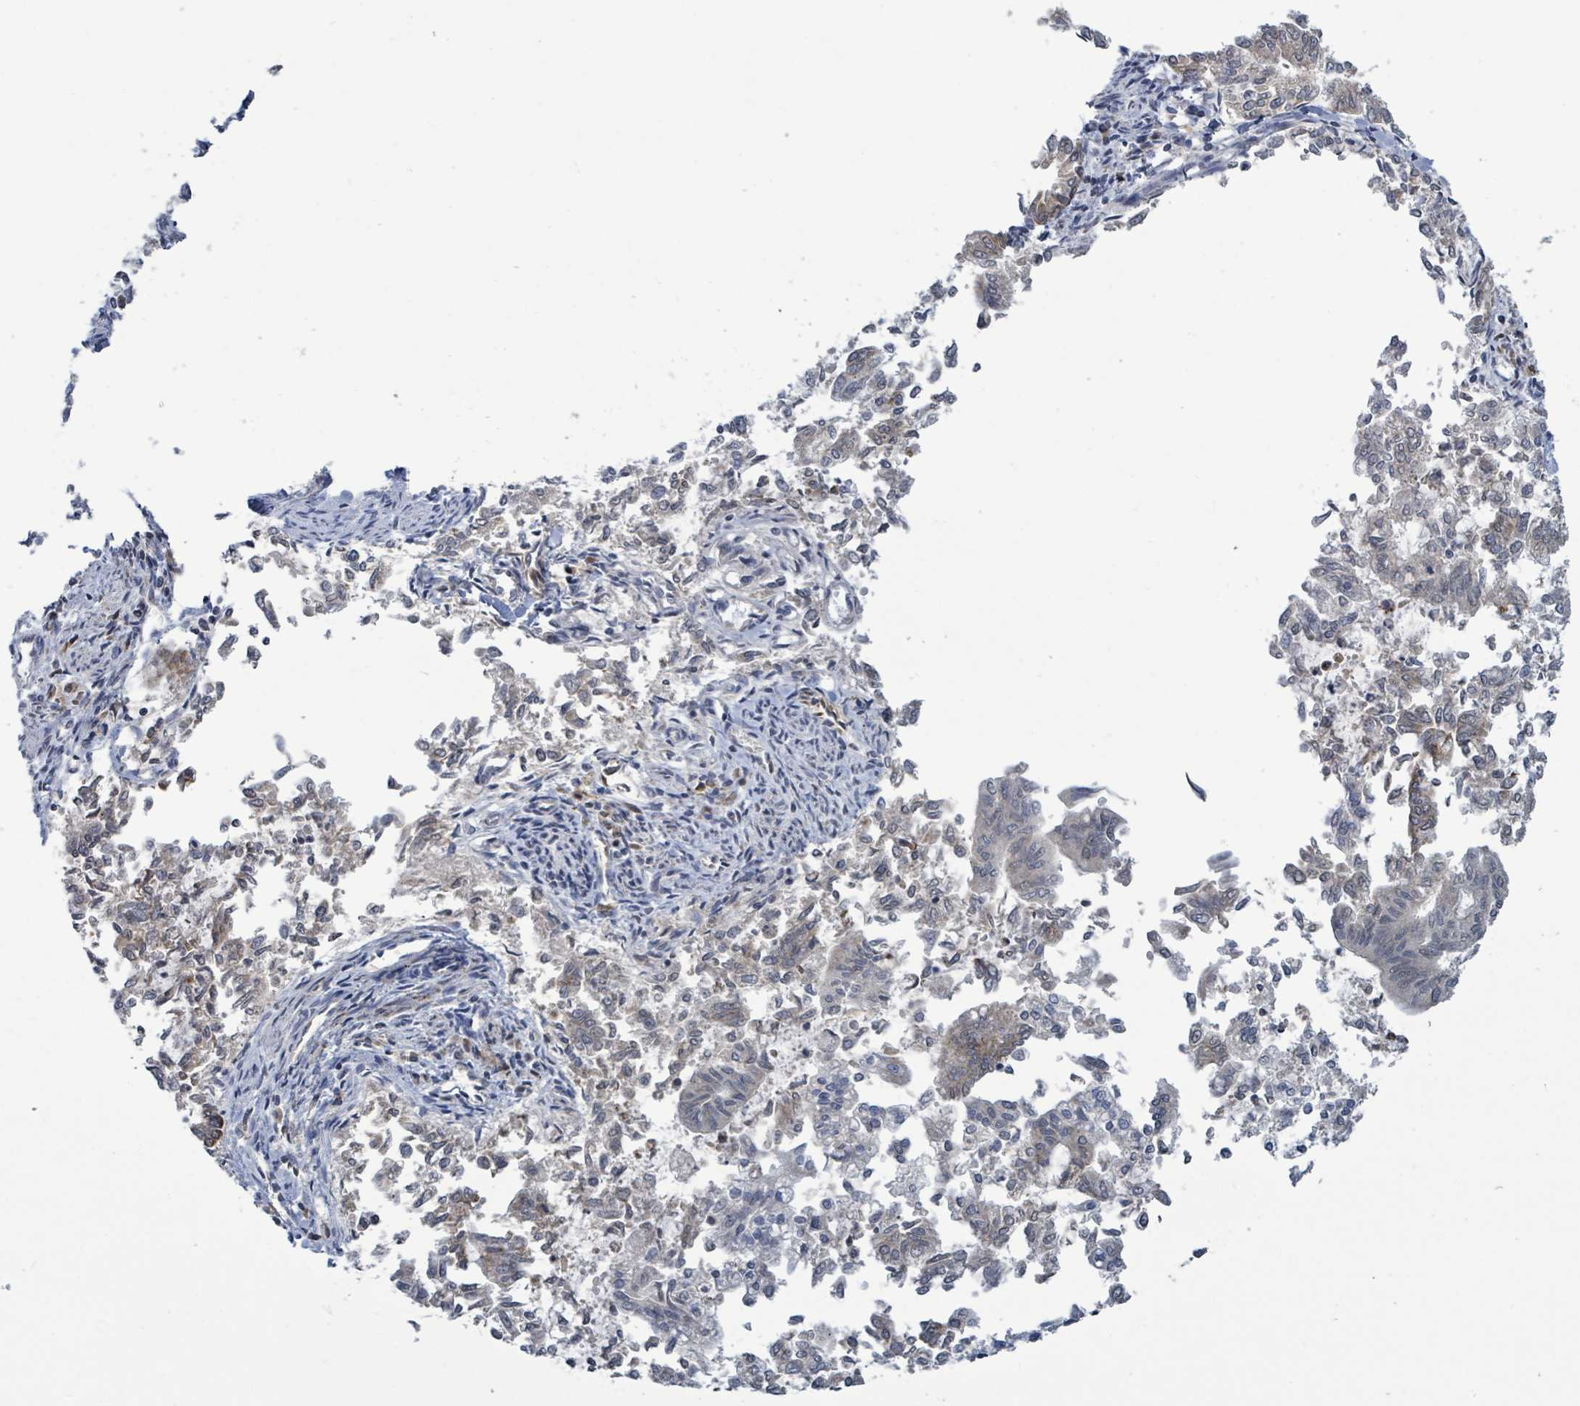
{"staining": {"intensity": "weak", "quantity": "25%-75%", "location": "cytoplasmic/membranous"}, "tissue": "endometrial cancer", "cell_type": "Tumor cells", "image_type": "cancer", "snomed": [{"axis": "morphology", "description": "Adenocarcinoma, NOS"}, {"axis": "topography", "description": "Endometrium"}], "caption": "Protein expression analysis of adenocarcinoma (endometrial) displays weak cytoplasmic/membranous expression in approximately 25%-75% of tumor cells. (DAB (3,3'-diaminobenzidine) = brown stain, brightfield microscopy at high magnification).", "gene": "COQ10B", "patient": {"sex": "female", "age": 79}}